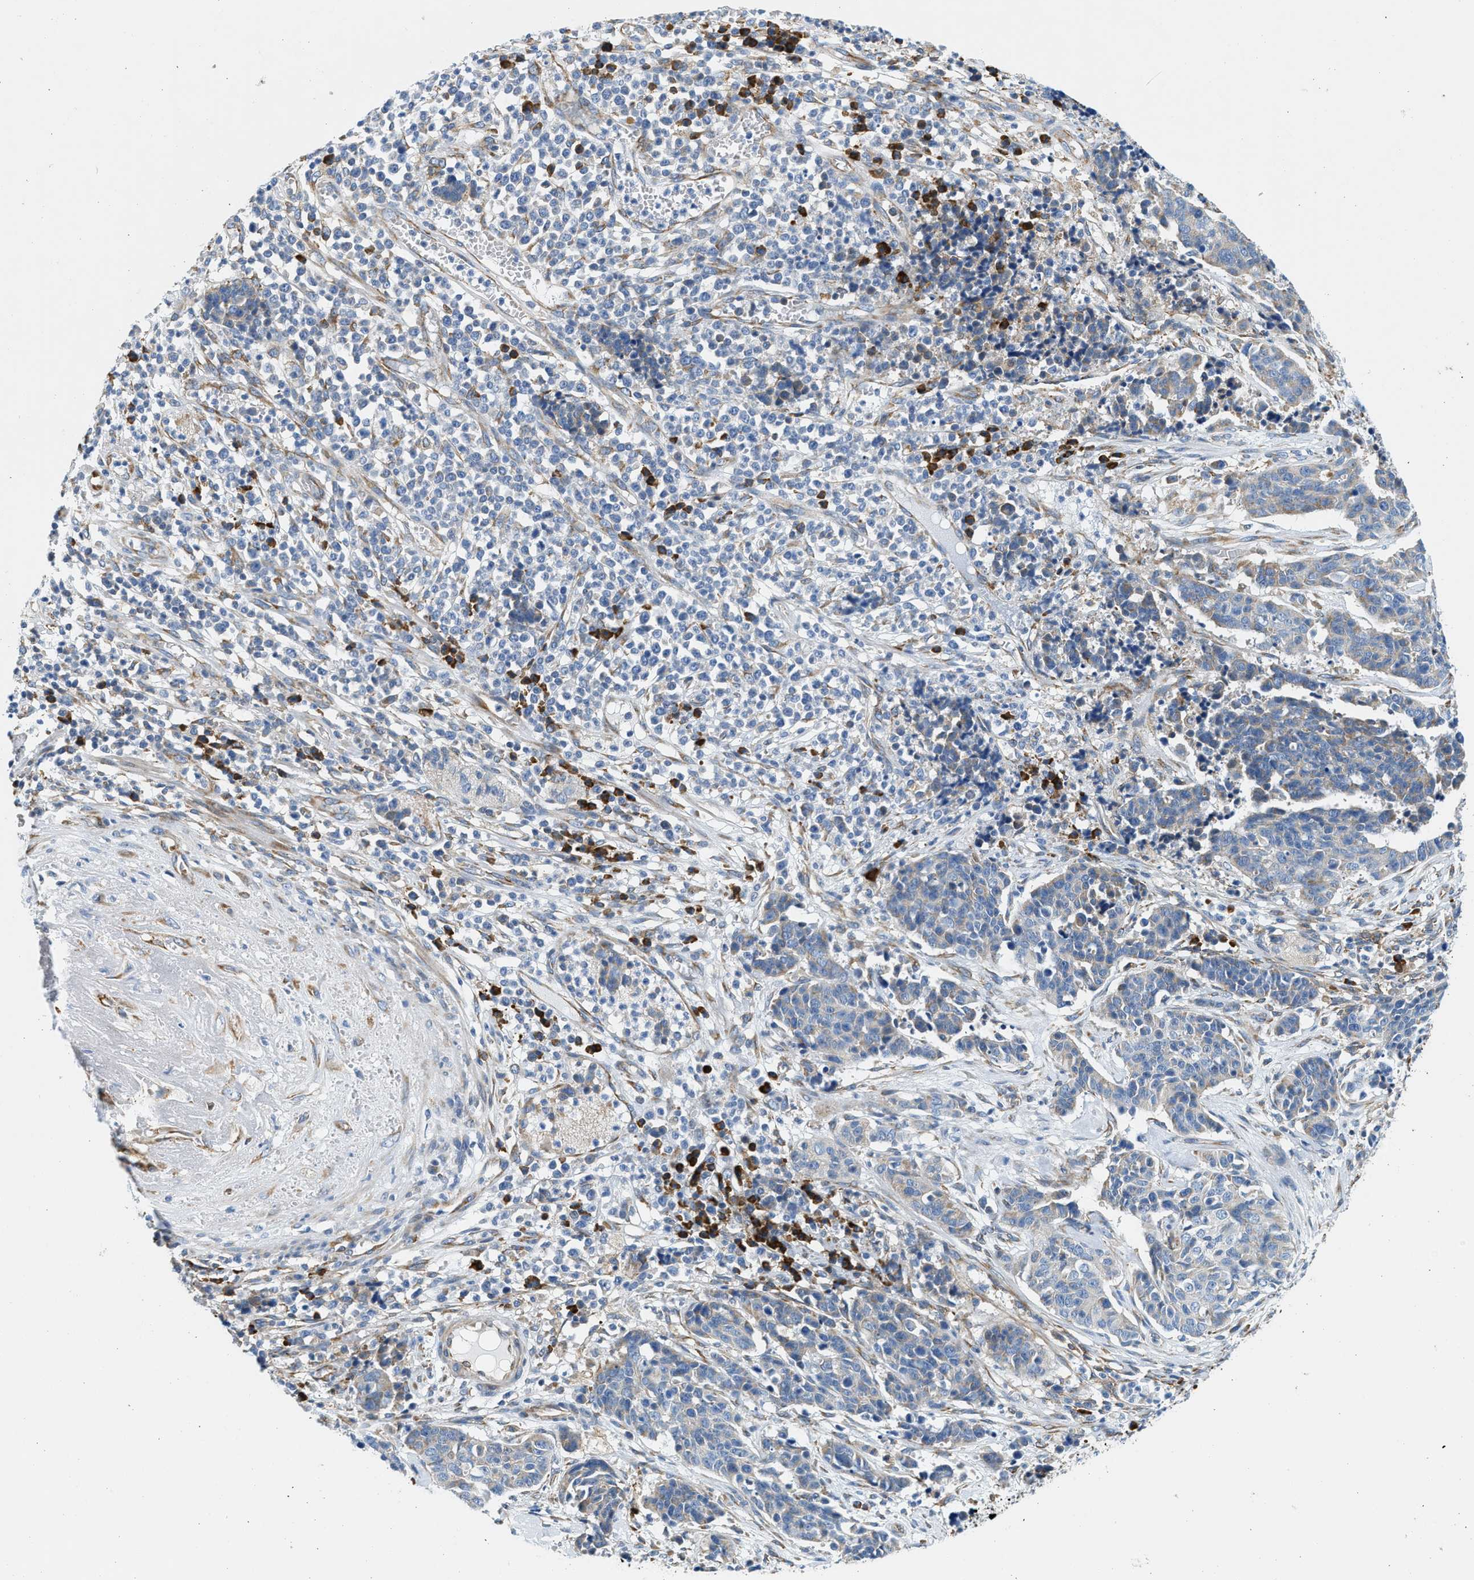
{"staining": {"intensity": "weak", "quantity": "<25%", "location": "cytoplasmic/membranous"}, "tissue": "cervical cancer", "cell_type": "Tumor cells", "image_type": "cancer", "snomed": [{"axis": "morphology", "description": "Squamous cell carcinoma, NOS"}, {"axis": "topography", "description": "Cervix"}], "caption": "There is no significant staining in tumor cells of cervical cancer. The staining was performed using DAB (3,3'-diaminobenzidine) to visualize the protein expression in brown, while the nuclei were stained in blue with hematoxylin (Magnification: 20x).", "gene": "CNTN6", "patient": {"sex": "female", "age": 35}}